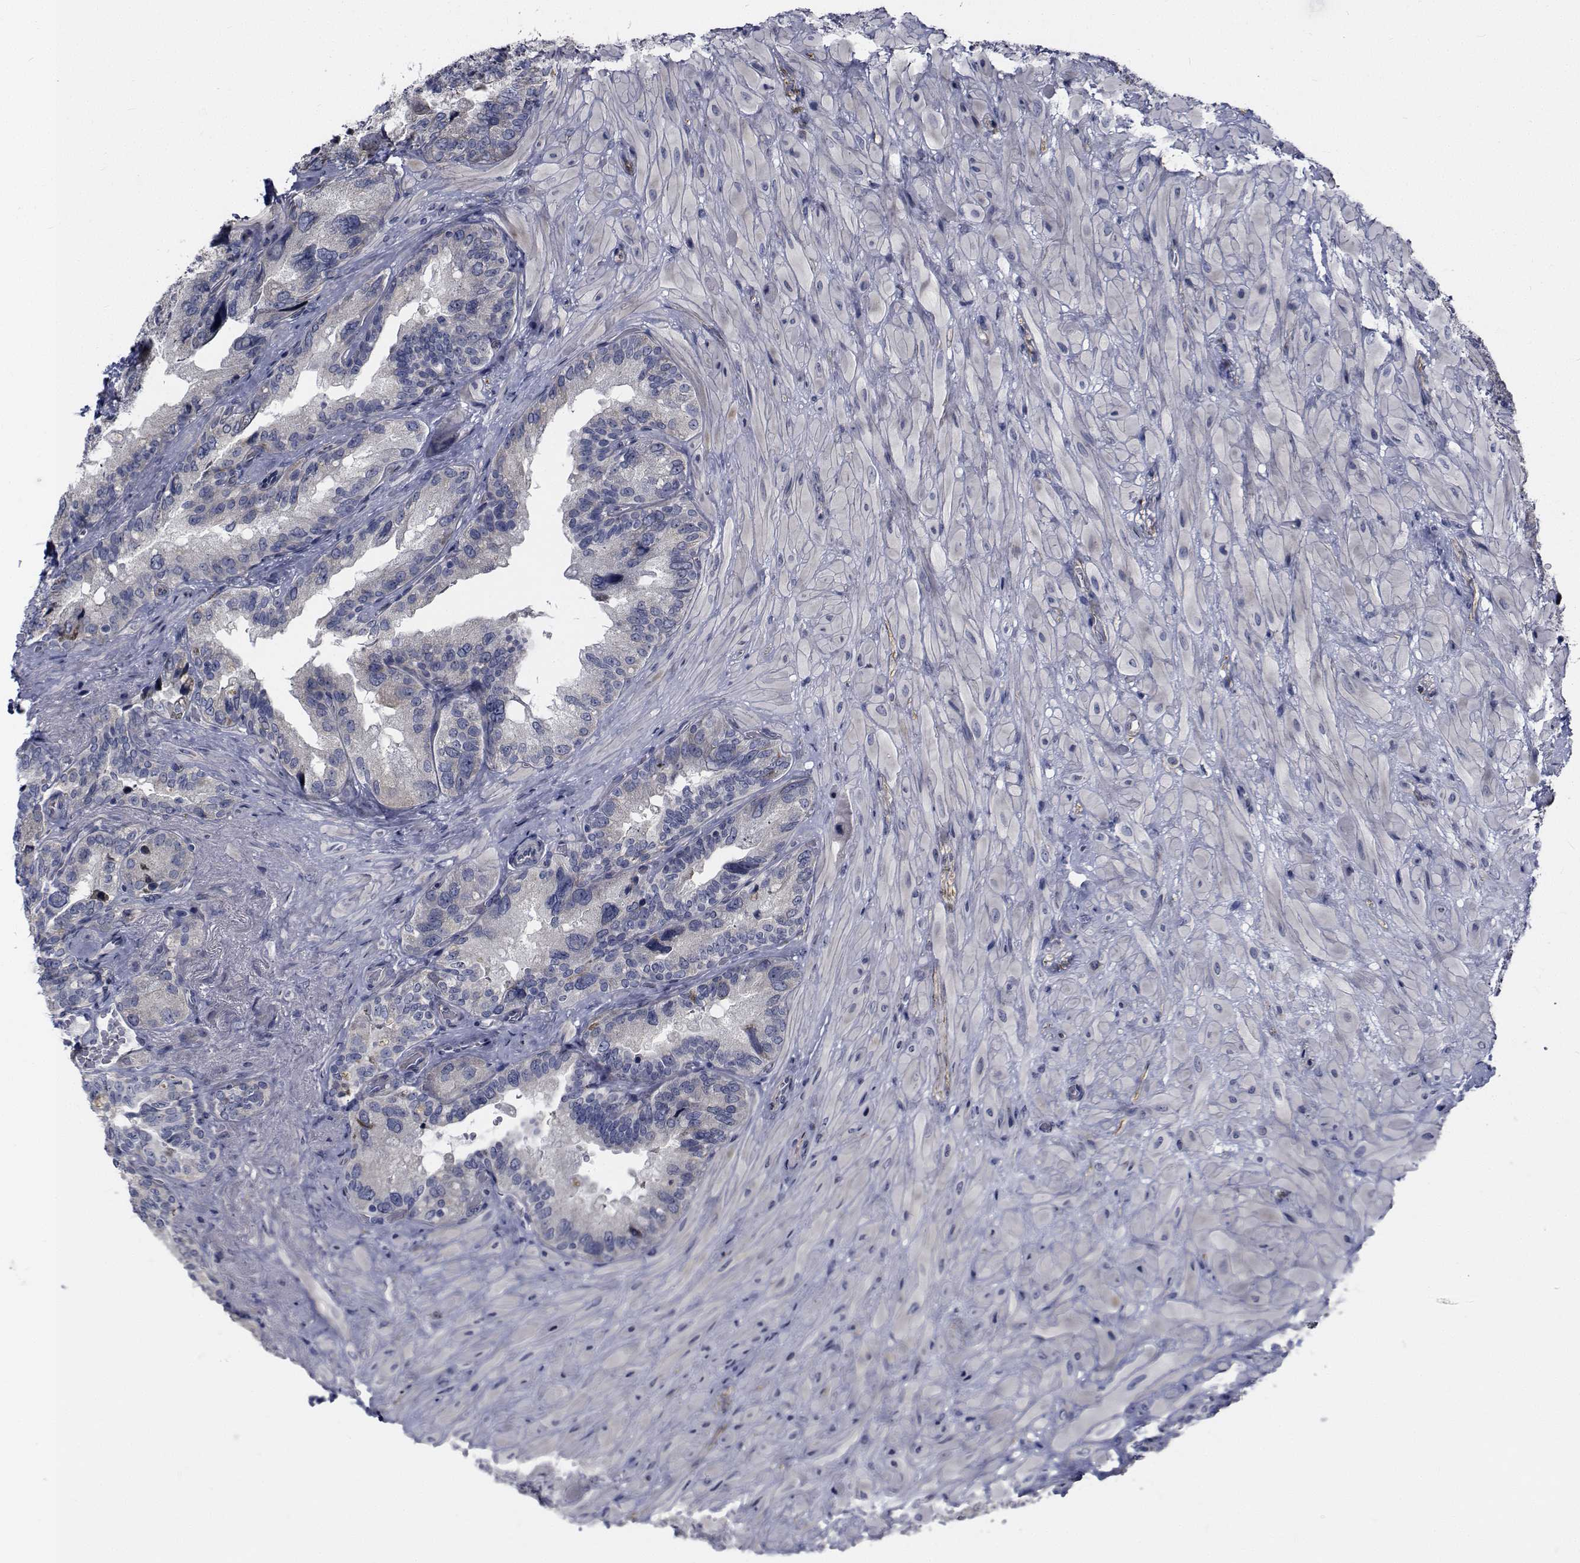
{"staining": {"intensity": "negative", "quantity": "none", "location": "none"}, "tissue": "seminal vesicle", "cell_type": "Glandular cells", "image_type": "normal", "snomed": [{"axis": "morphology", "description": "Normal tissue, NOS"}, {"axis": "topography", "description": "Seminal veicle"}], "caption": "This is an immunohistochemistry (IHC) micrograph of unremarkable seminal vesicle. There is no staining in glandular cells.", "gene": "TTBK1", "patient": {"sex": "male", "age": 69}}